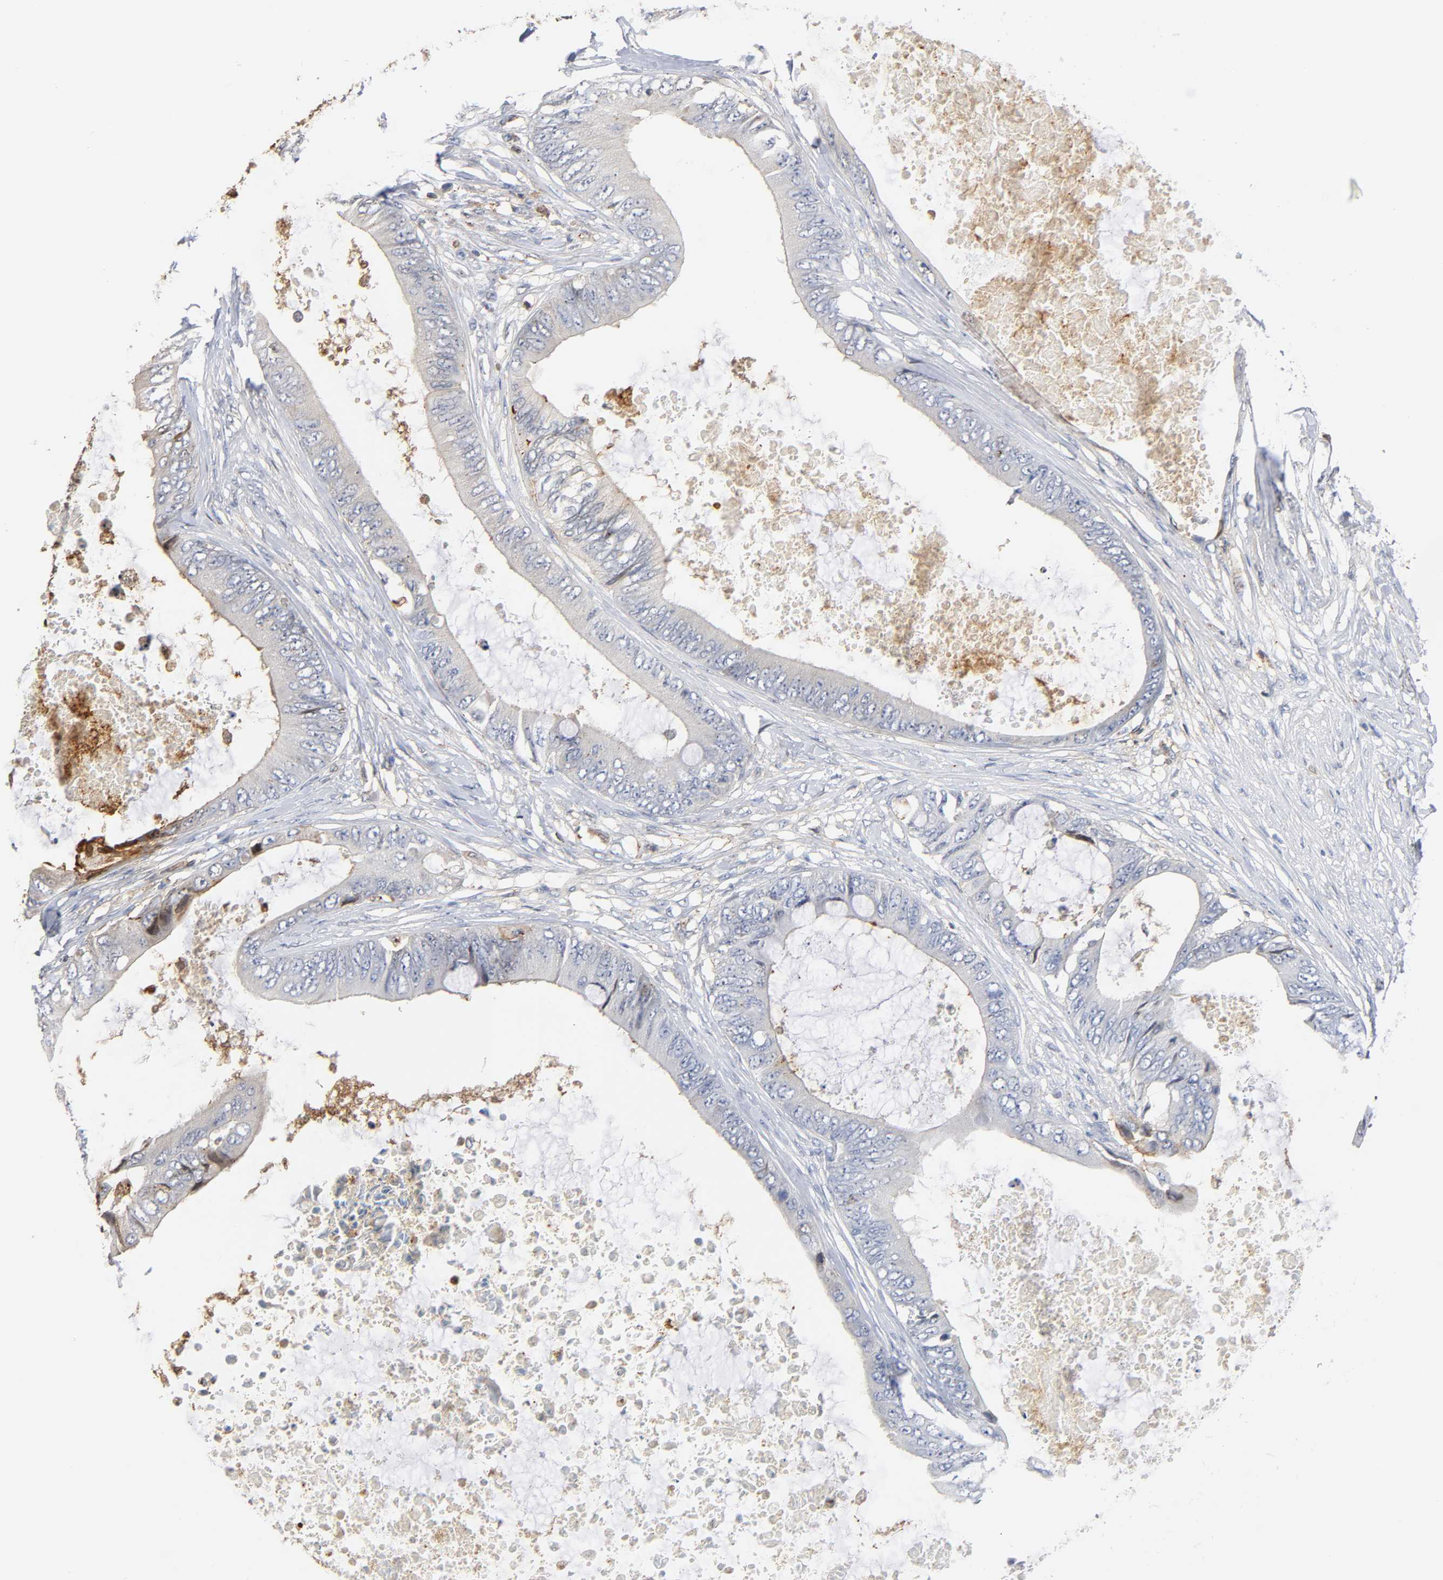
{"staining": {"intensity": "negative", "quantity": "none", "location": "none"}, "tissue": "colorectal cancer", "cell_type": "Tumor cells", "image_type": "cancer", "snomed": [{"axis": "morphology", "description": "Normal tissue, NOS"}, {"axis": "morphology", "description": "Adenocarcinoma, NOS"}, {"axis": "topography", "description": "Rectum"}, {"axis": "topography", "description": "Peripheral nerve tissue"}], "caption": "Immunohistochemical staining of colorectal cancer (adenocarcinoma) shows no significant expression in tumor cells.", "gene": "ANXA11", "patient": {"sex": "female", "age": 77}}